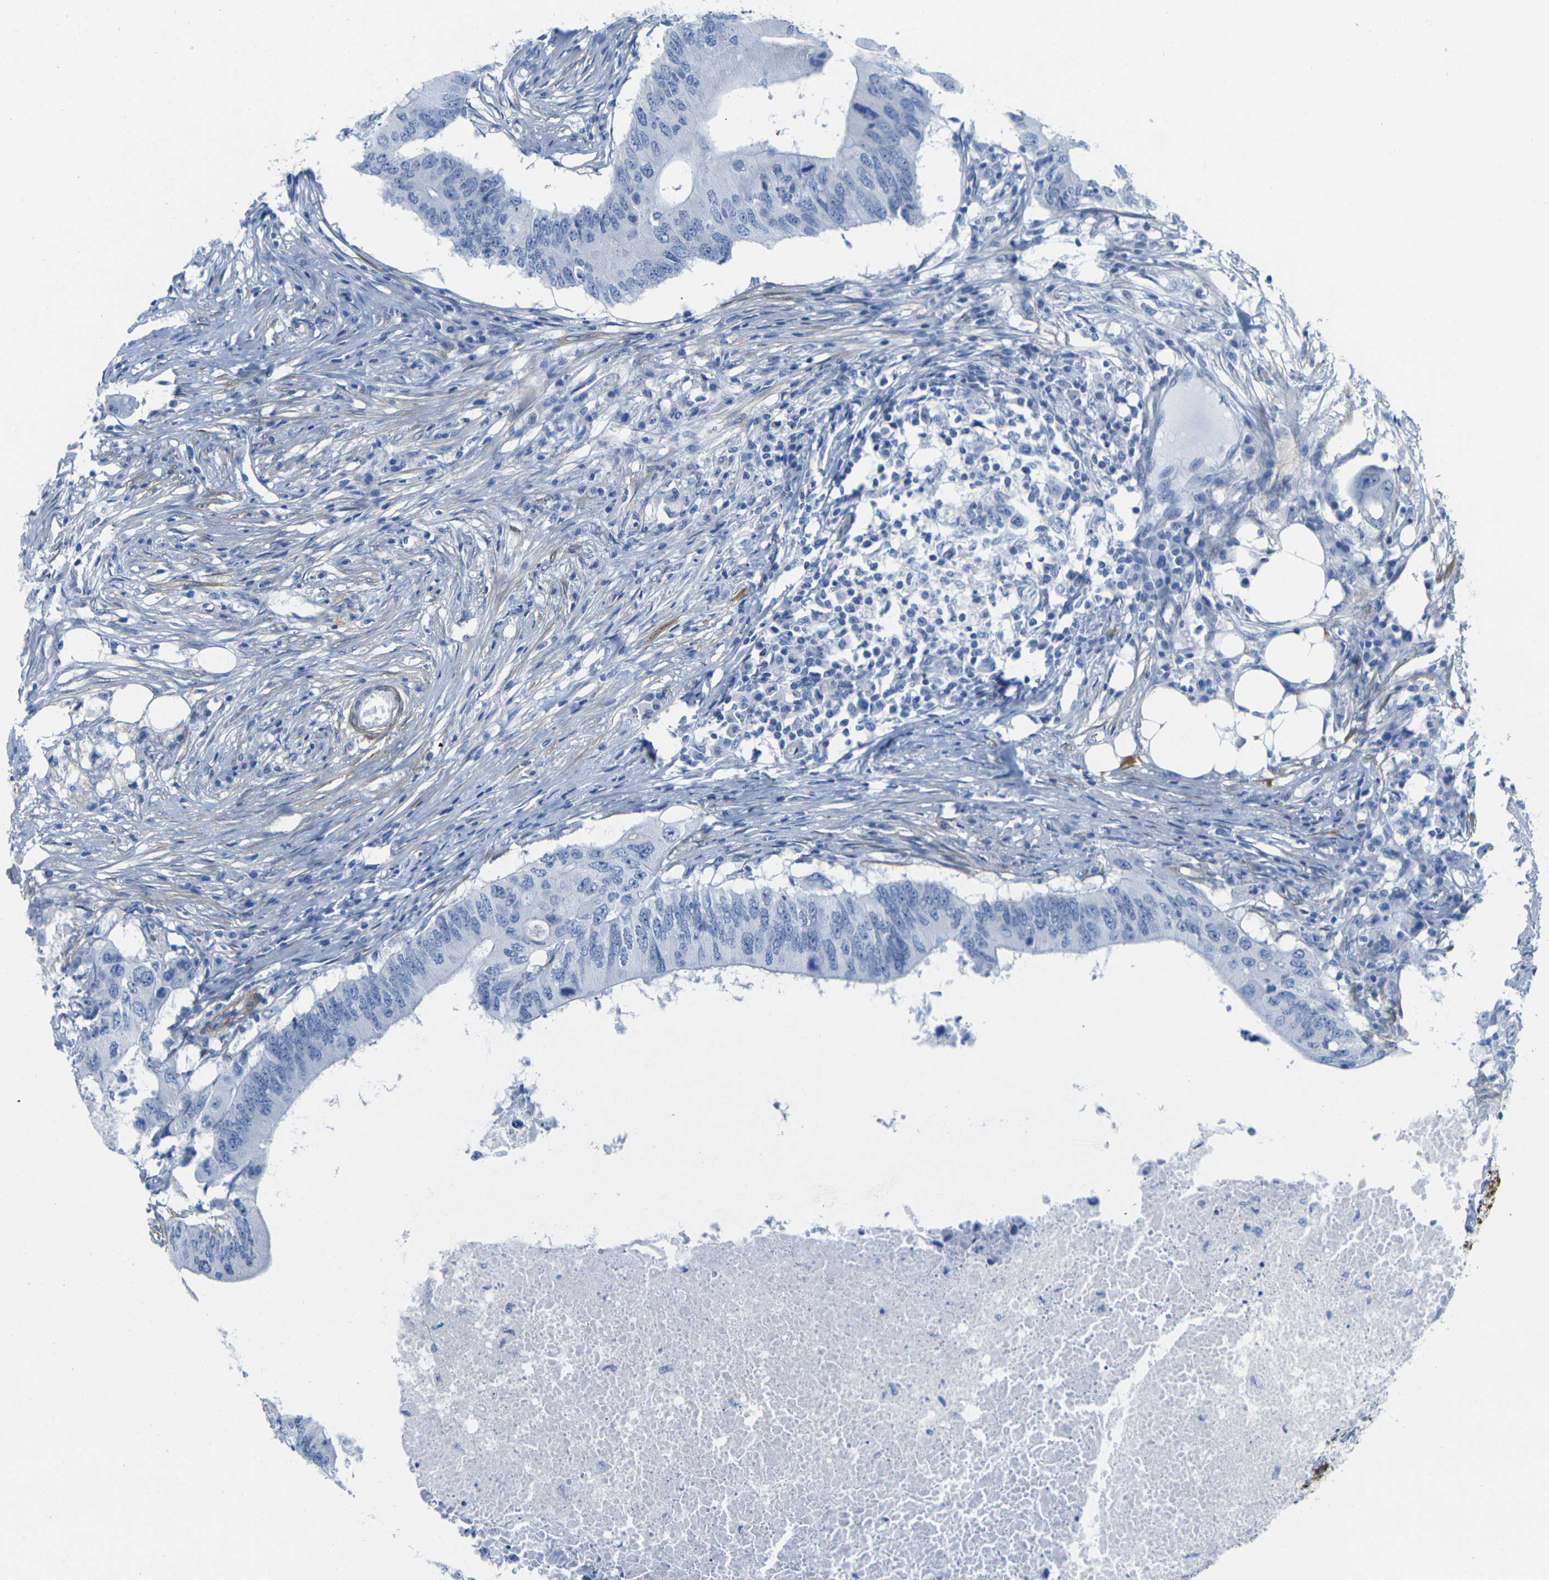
{"staining": {"intensity": "negative", "quantity": "none", "location": "none"}, "tissue": "colorectal cancer", "cell_type": "Tumor cells", "image_type": "cancer", "snomed": [{"axis": "morphology", "description": "Adenocarcinoma, NOS"}, {"axis": "topography", "description": "Colon"}], "caption": "Colorectal adenocarcinoma stained for a protein using immunohistochemistry (IHC) shows no positivity tumor cells.", "gene": "CNN1", "patient": {"sex": "male", "age": 71}}